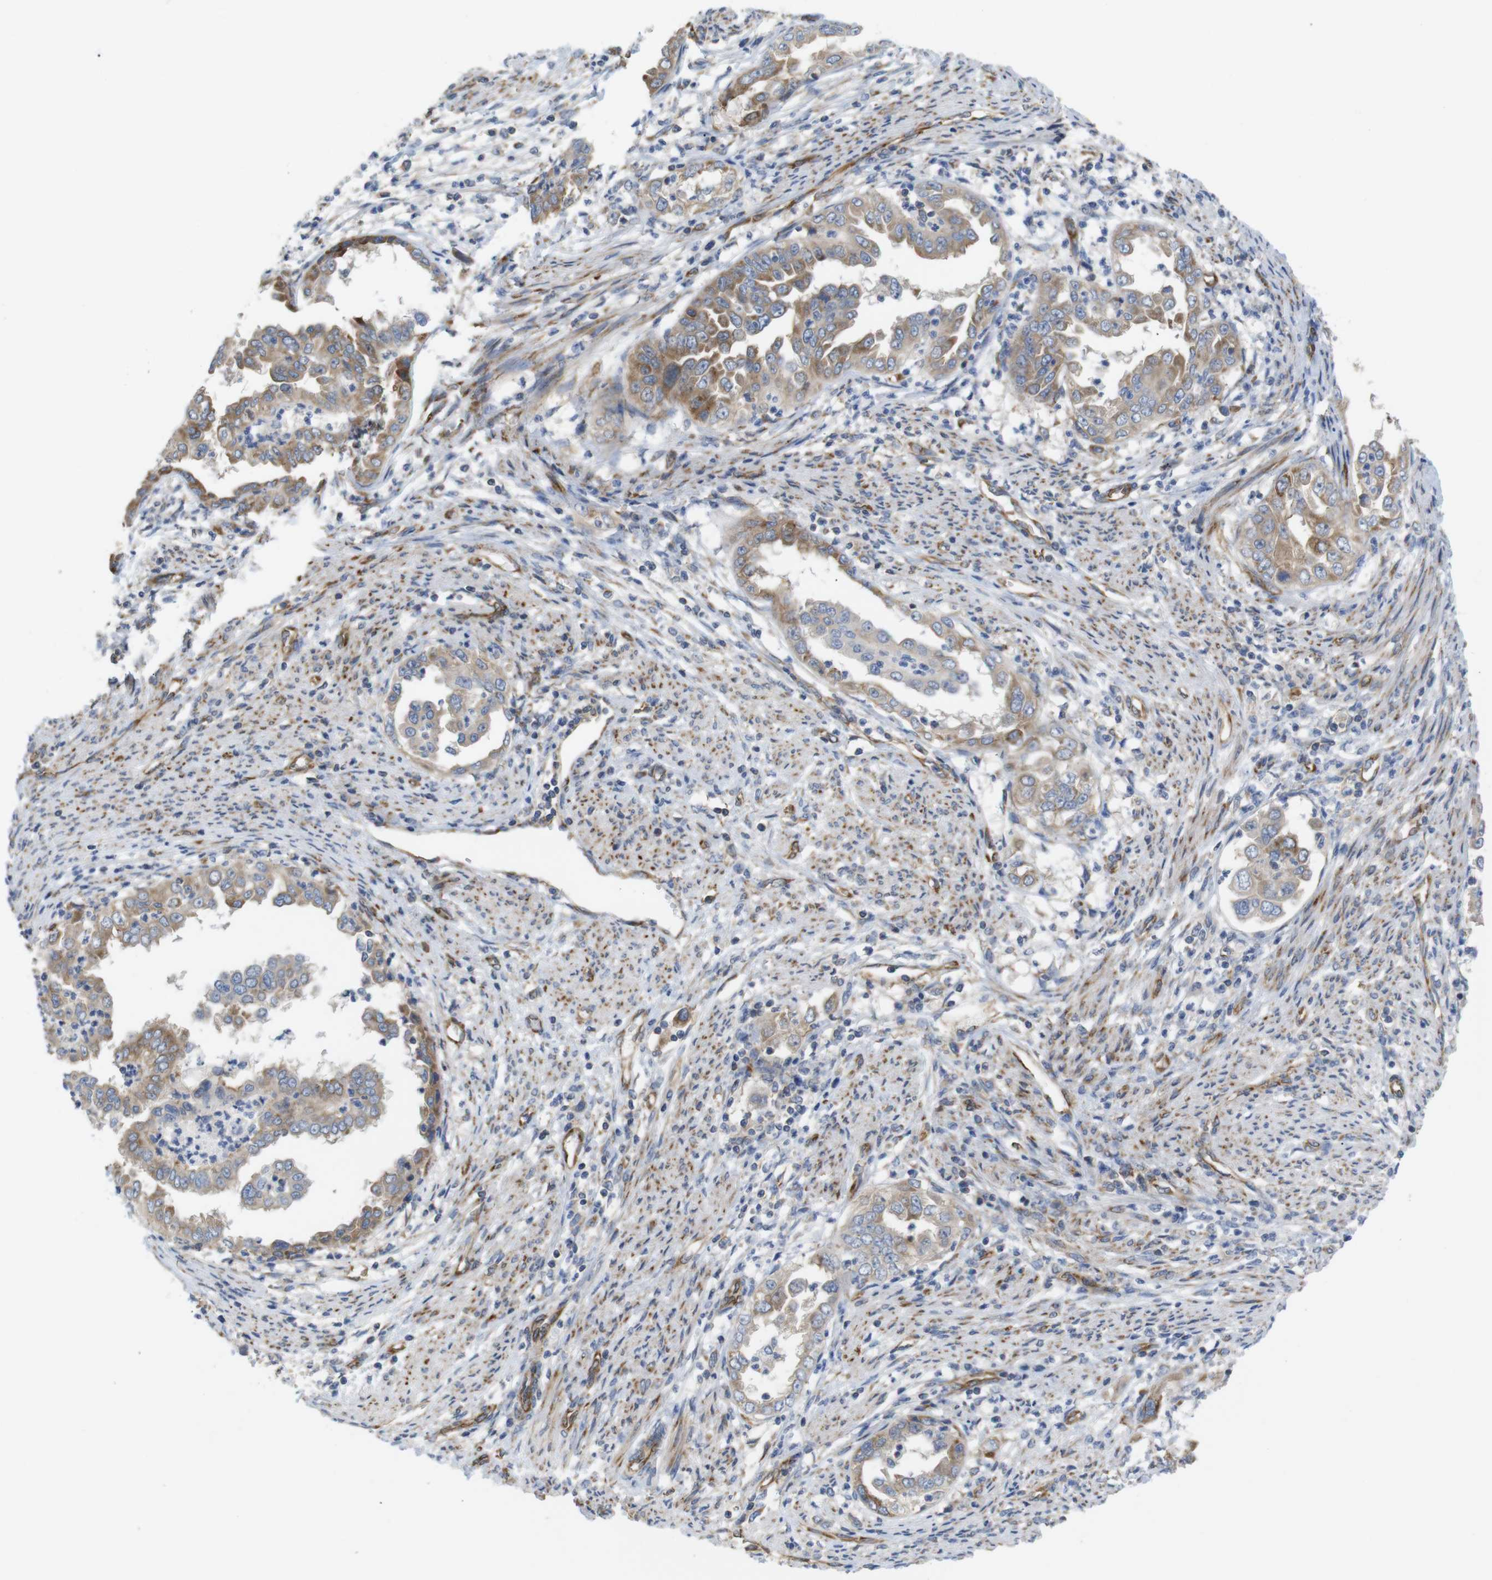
{"staining": {"intensity": "strong", "quantity": "25%-75%", "location": "cytoplasmic/membranous"}, "tissue": "endometrial cancer", "cell_type": "Tumor cells", "image_type": "cancer", "snomed": [{"axis": "morphology", "description": "Adenocarcinoma, NOS"}, {"axis": "topography", "description": "Endometrium"}], "caption": "Immunohistochemistry of adenocarcinoma (endometrial) displays high levels of strong cytoplasmic/membranous expression in about 25%-75% of tumor cells.", "gene": "PCNX2", "patient": {"sex": "female", "age": 85}}